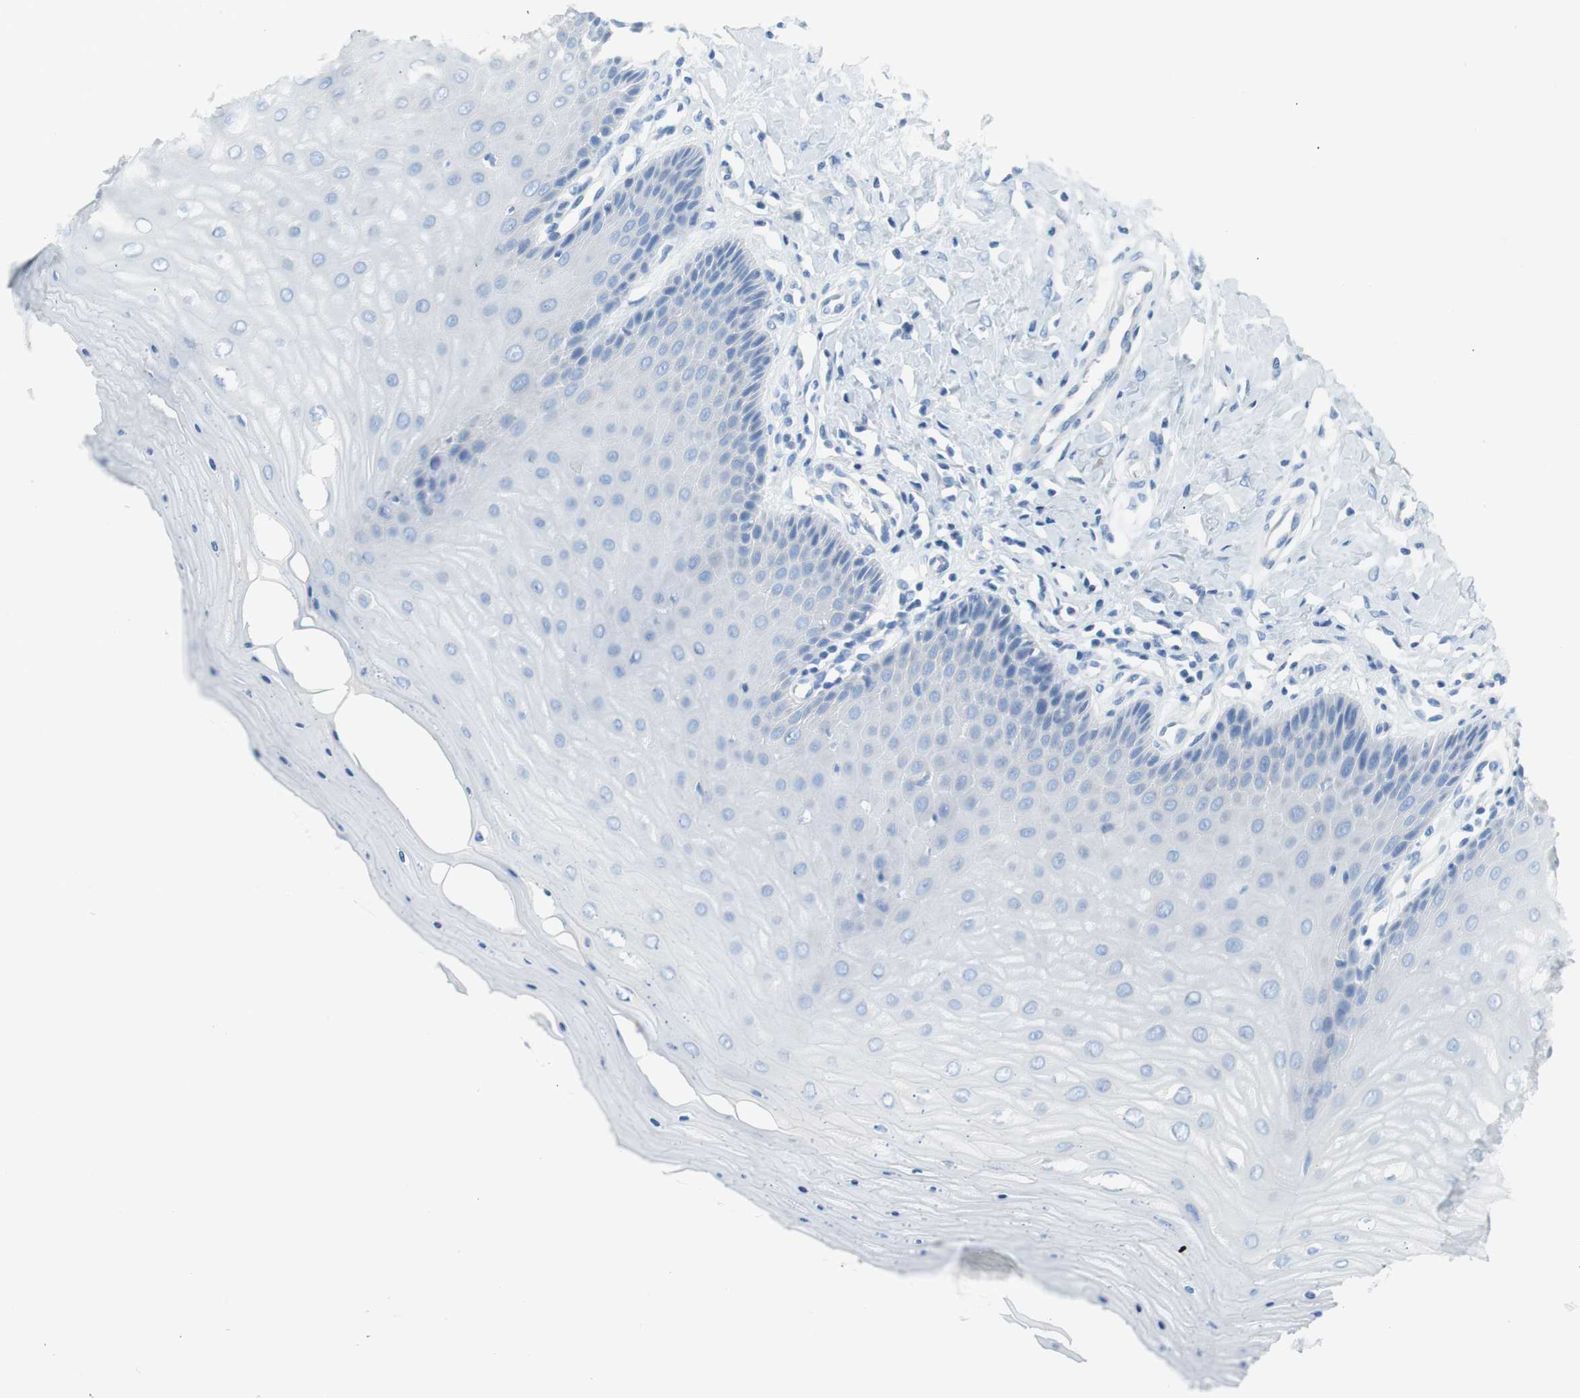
{"staining": {"intensity": "negative", "quantity": "none", "location": "none"}, "tissue": "cervix", "cell_type": "Glandular cells", "image_type": "normal", "snomed": [{"axis": "morphology", "description": "Normal tissue, NOS"}, {"axis": "topography", "description": "Cervix"}], "caption": "Glandular cells show no significant positivity in unremarkable cervix. Nuclei are stained in blue.", "gene": "MYH1", "patient": {"sex": "female", "age": 55}}